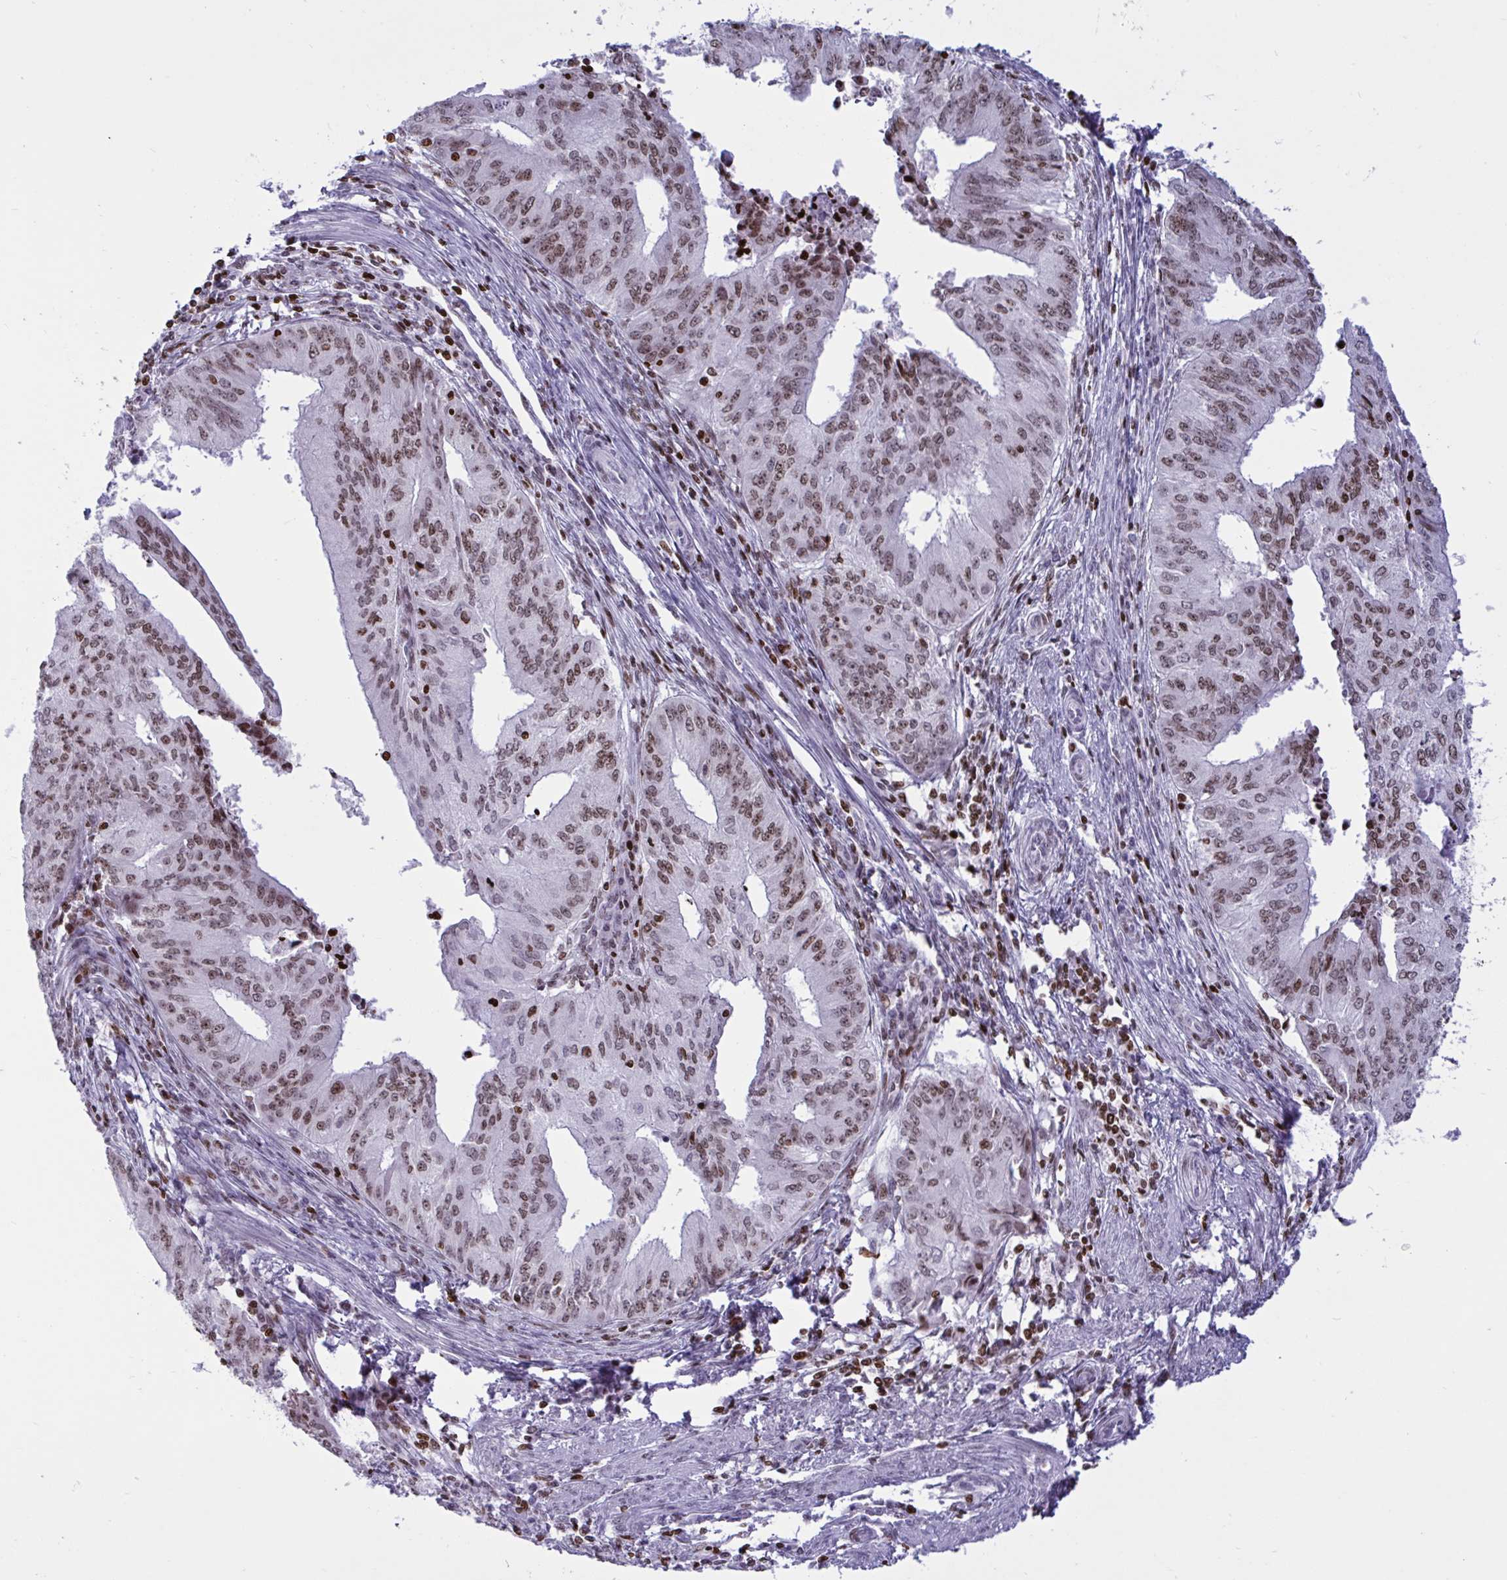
{"staining": {"intensity": "weak", "quantity": ">75%", "location": "nuclear"}, "tissue": "endometrial cancer", "cell_type": "Tumor cells", "image_type": "cancer", "snomed": [{"axis": "morphology", "description": "Adenocarcinoma, NOS"}, {"axis": "topography", "description": "Endometrium"}], "caption": "Immunohistochemical staining of adenocarcinoma (endometrial) shows low levels of weak nuclear protein expression in about >75% of tumor cells.", "gene": "HMGB2", "patient": {"sex": "female", "age": 50}}